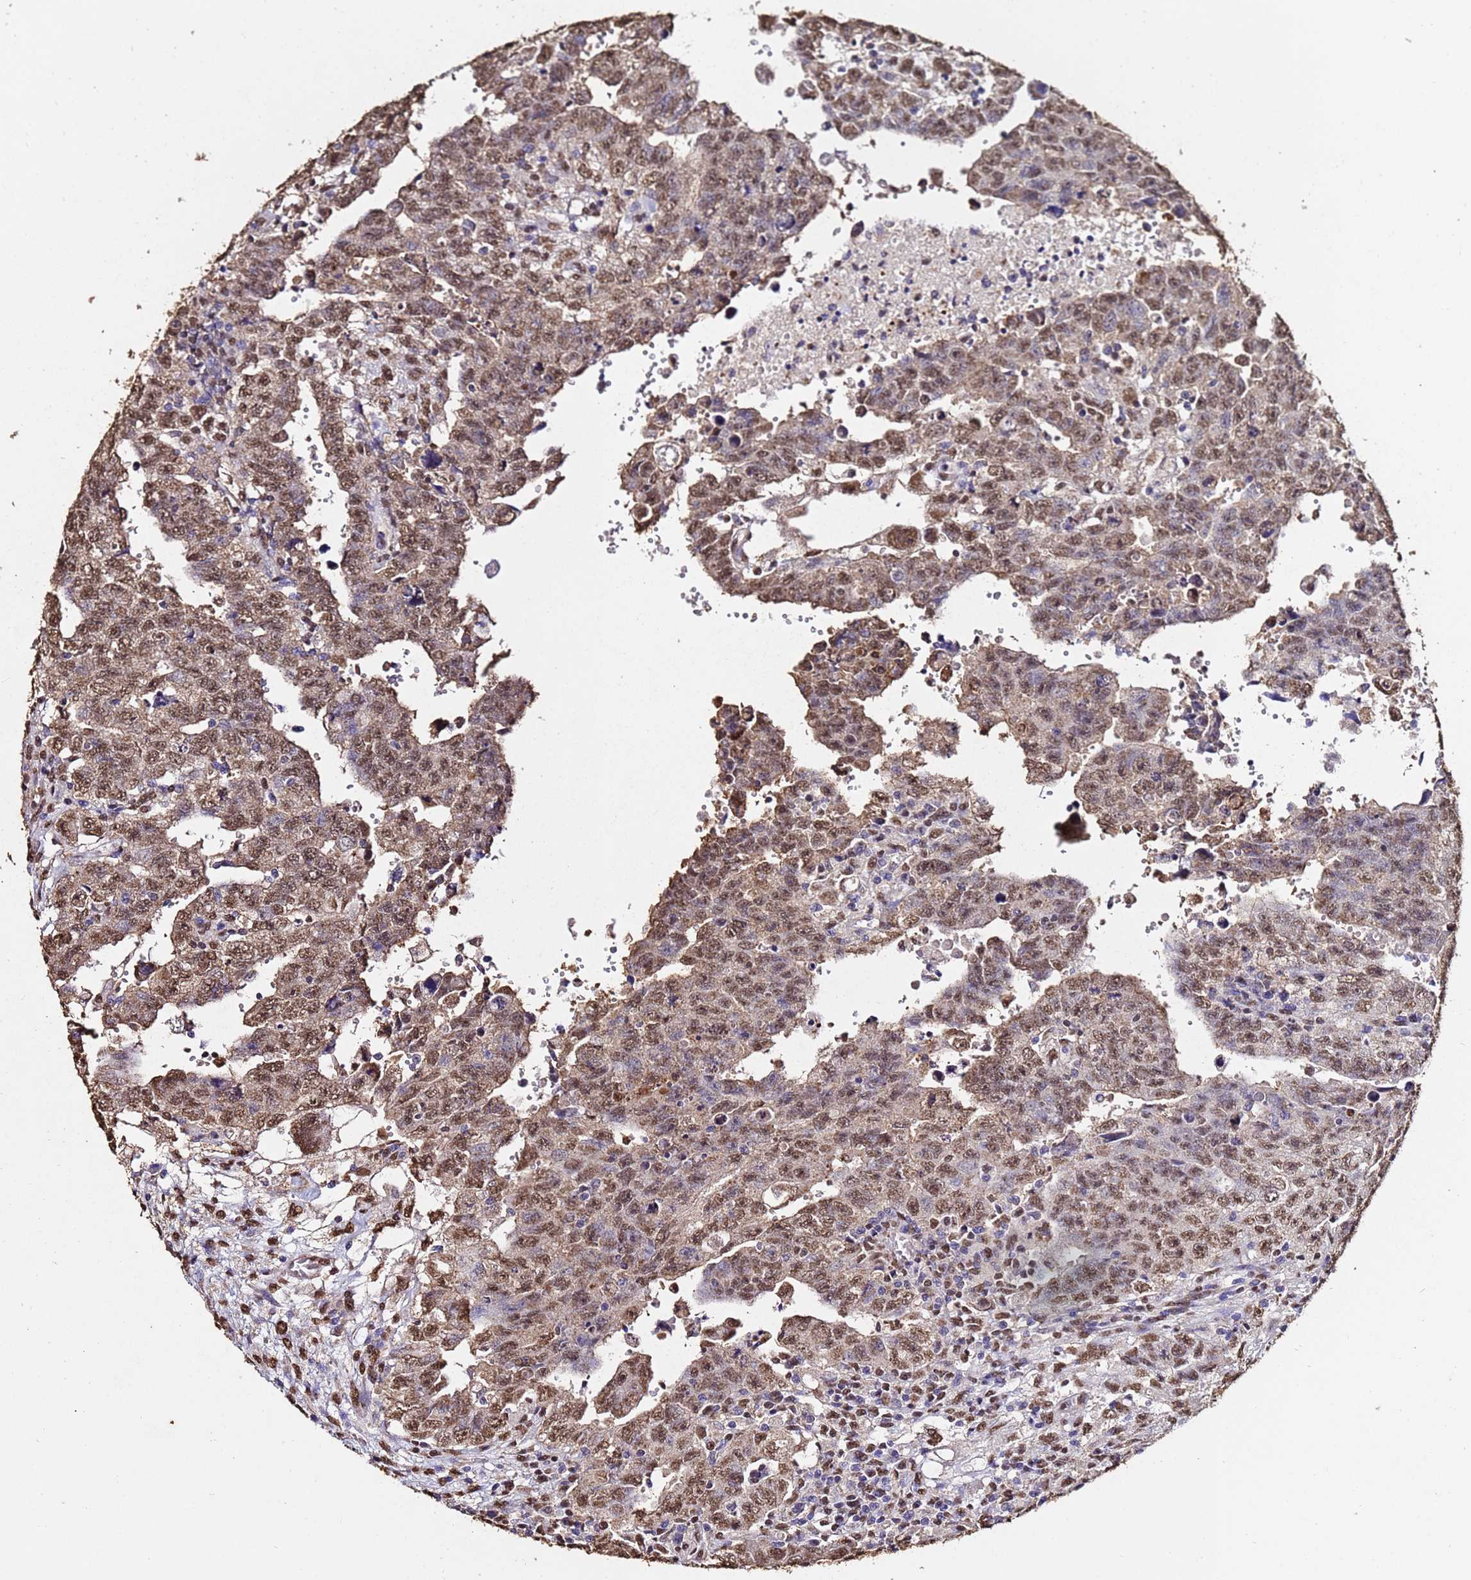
{"staining": {"intensity": "moderate", "quantity": ">75%", "location": "nuclear"}, "tissue": "testis cancer", "cell_type": "Tumor cells", "image_type": "cancer", "snomed": [{"axis": "morphology", "description": "Carcinoma, Embryonal, NOS"}, {"axis": "topography", "description": "Testis"}], "caption": "Moderate nuclear protein expression is identified in about >75% of tumor cells in testis cancer (embryonal carcinoma).", "gene": "TRIP6", "patient": {"sex": "male", "age": 28}}